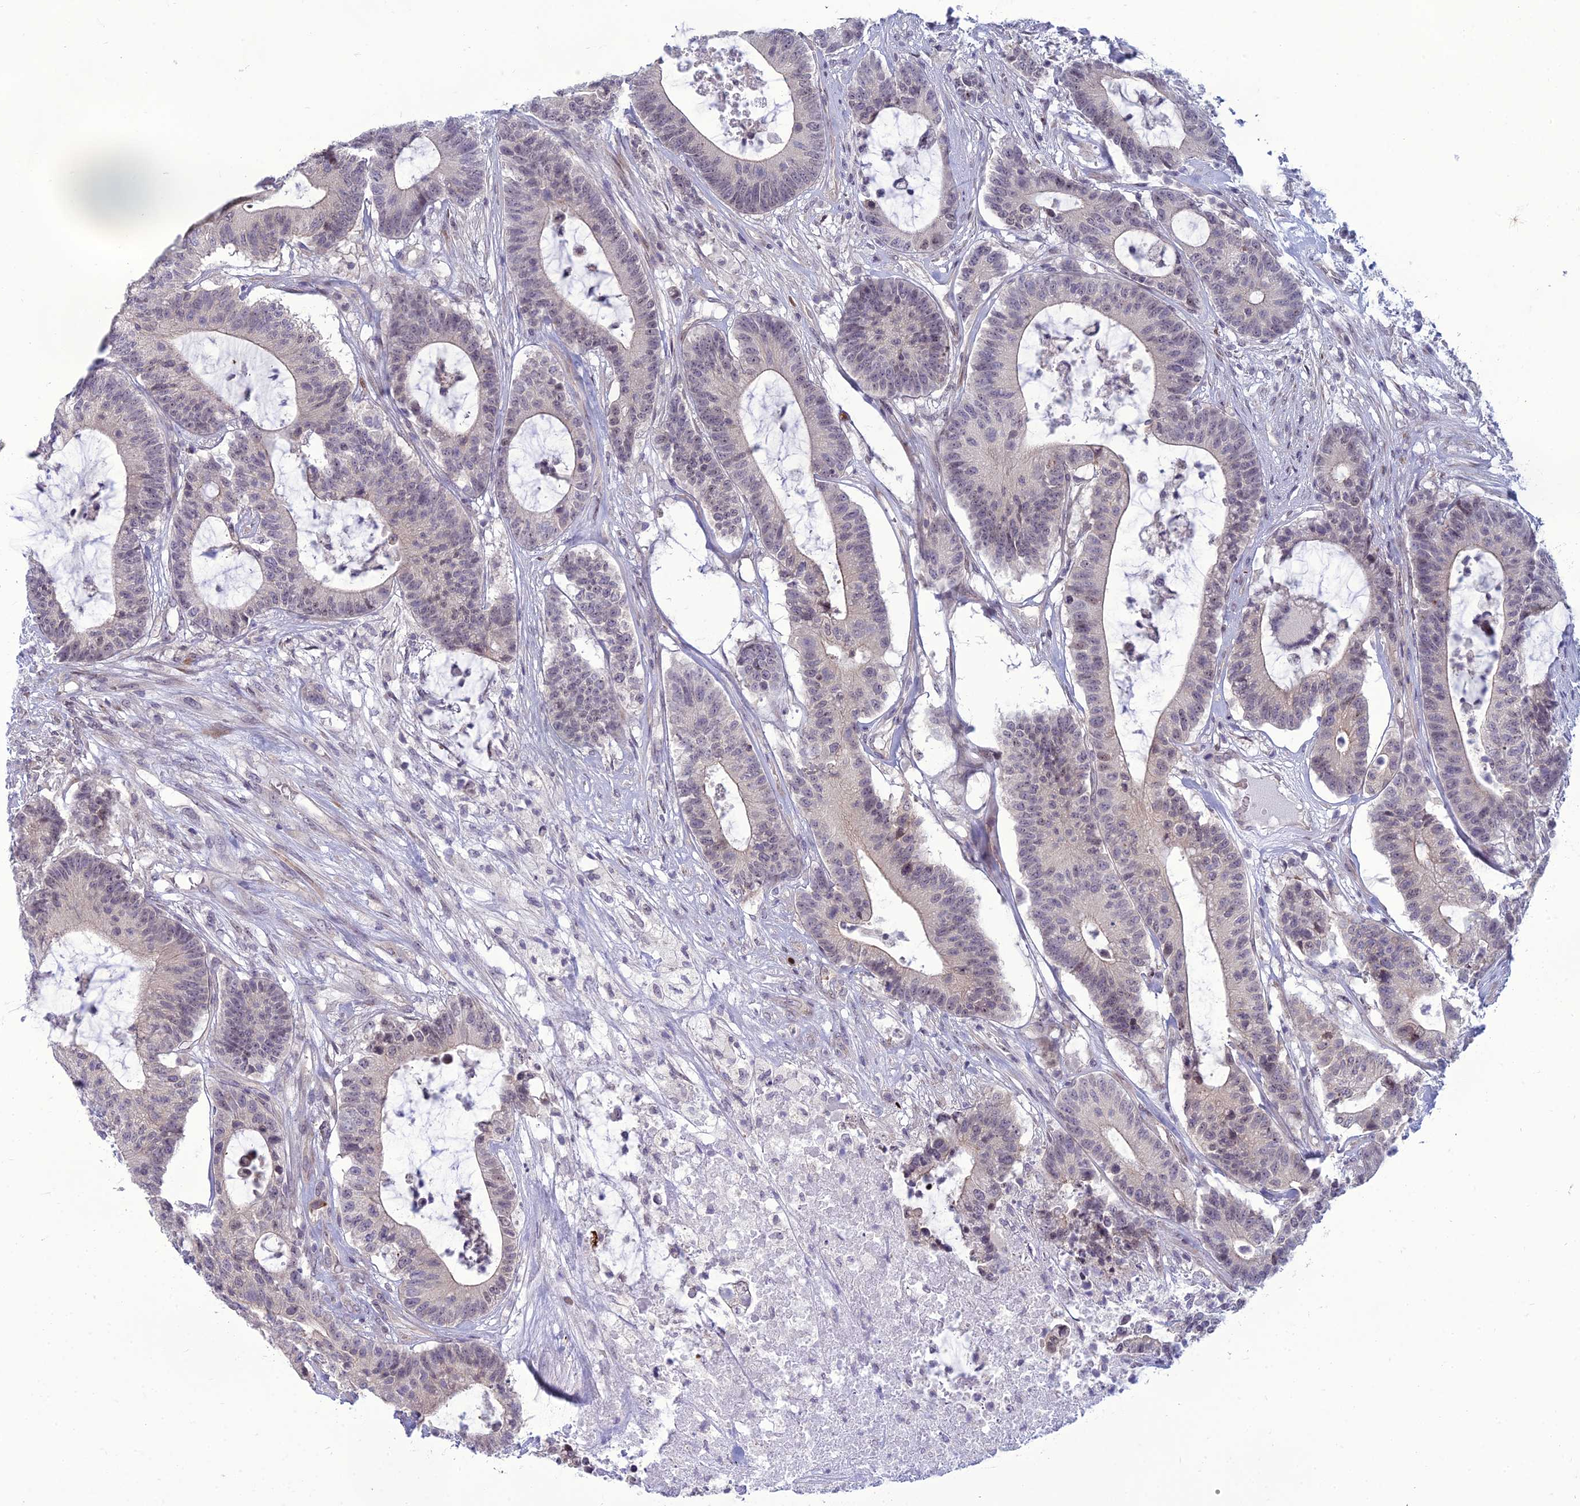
{"staining": {"intensity": "weak", "quantity": "<25%", "location": "nuclear"}, "tissue": "colorectal cancer", "cell_type": "Tumor cells", "image_type": "cancer", "snomed": [{"axis": "morphology", "description": "Adenocarcinoma, NOS"}, {"axis": "topography", "description": "Colon"}], "caption": "Photomicrograph shows no significant protein expression in tumor cells of colorectal cancer (adenocarcinoma).", "gene": "DTX2", "patient": {"sex": "female", "age": 84}}